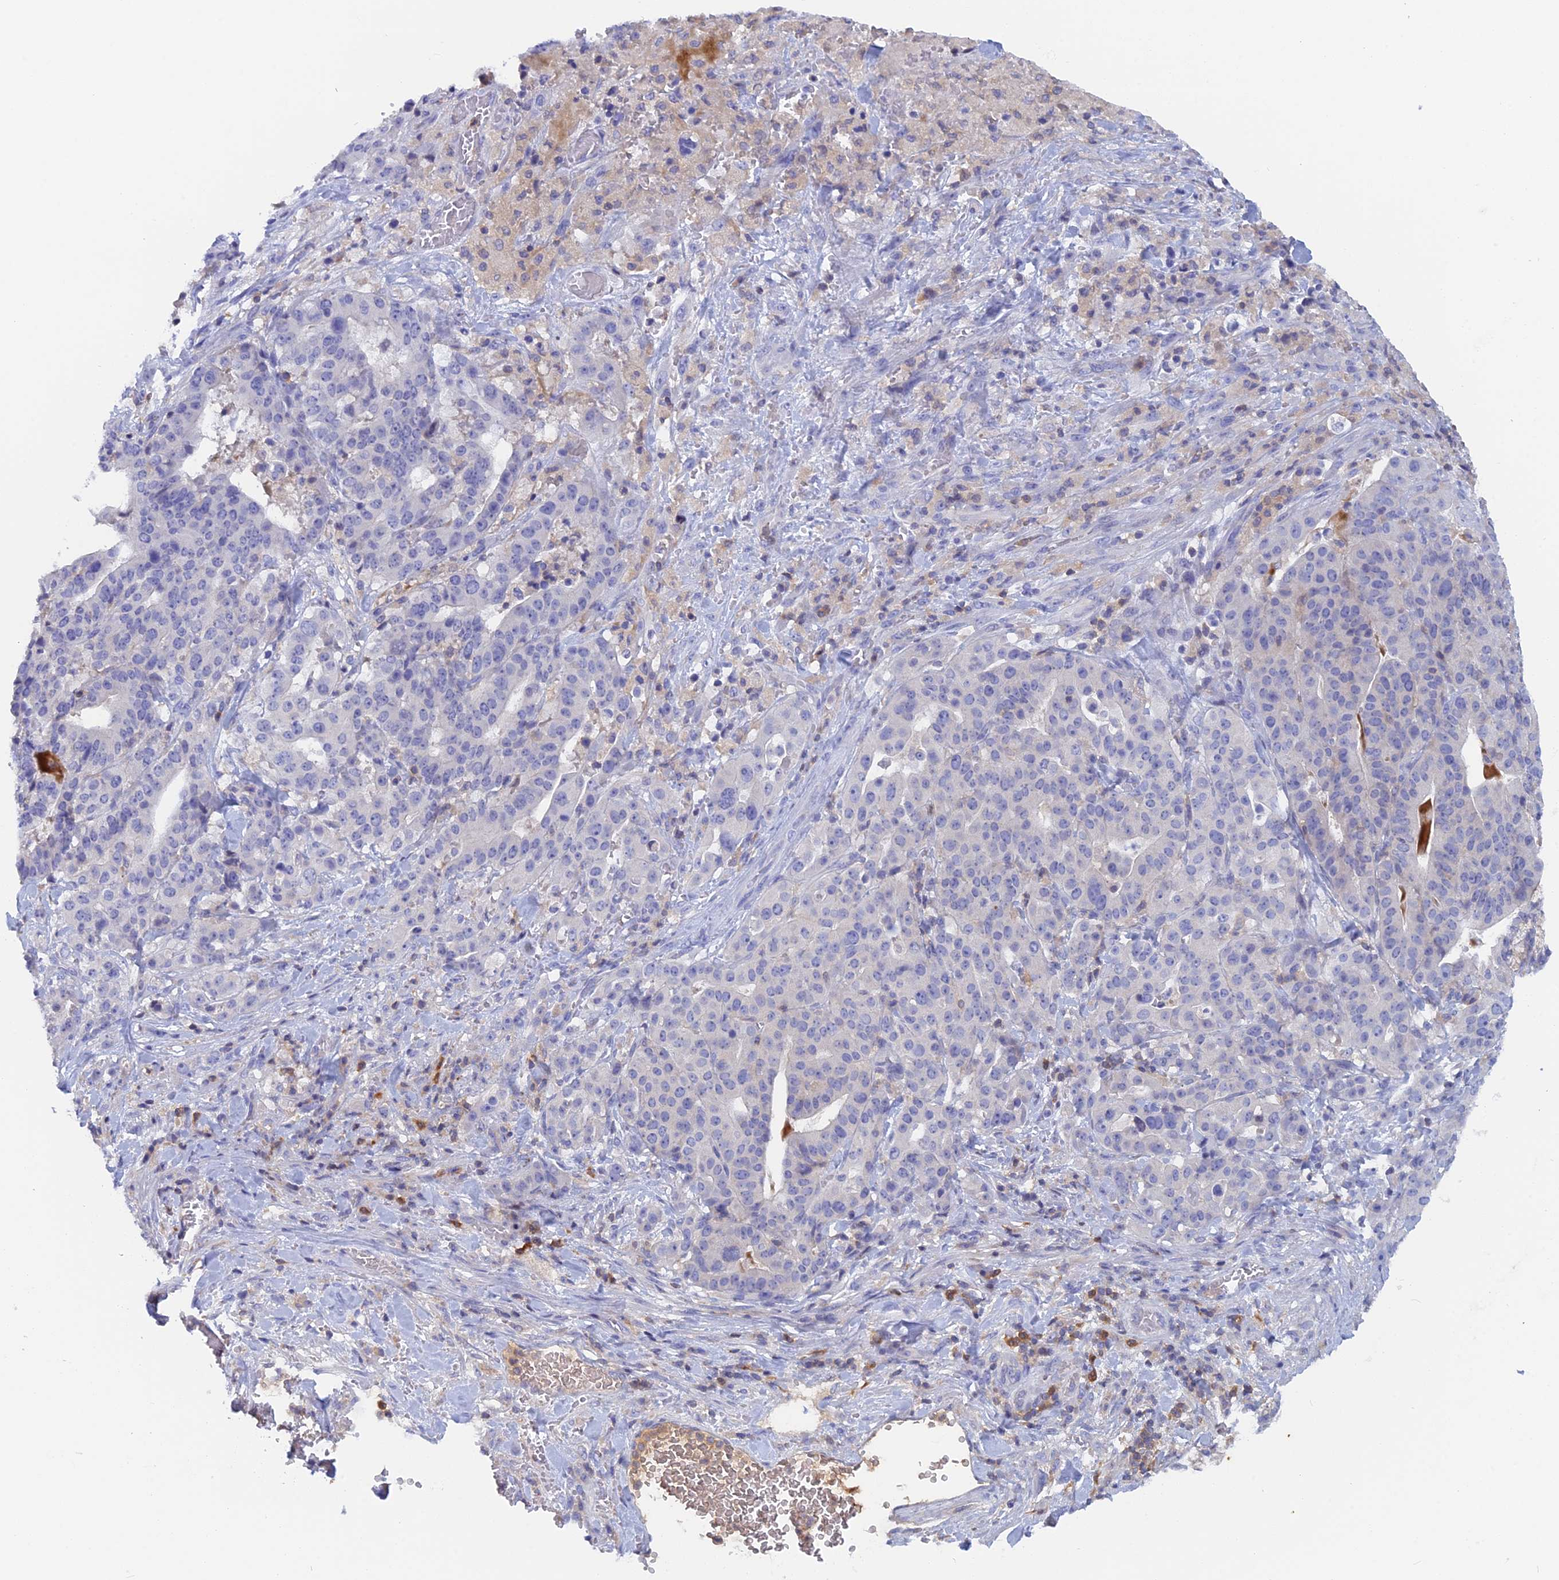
{"staining": {"intensity": "negative", "quantity": "none", "location": "none"}, "tissue": "stomach cancer", "cell_type": "Tumor cells", "image_type": "cancer", "snomed": [{"axis": "morphology", "description": "Adenocarcinoma, NOS"}, {"axis": "topography", "description": "Stomach"}], "caption": "Immunohistochemistry (IHC) micrograph of adenocarcinoma (stomach) stained for a protein (brown), which shows no expression in tumor cells.", "gene": "ACP7", "patient": {"sex": "male", "age": 48}}